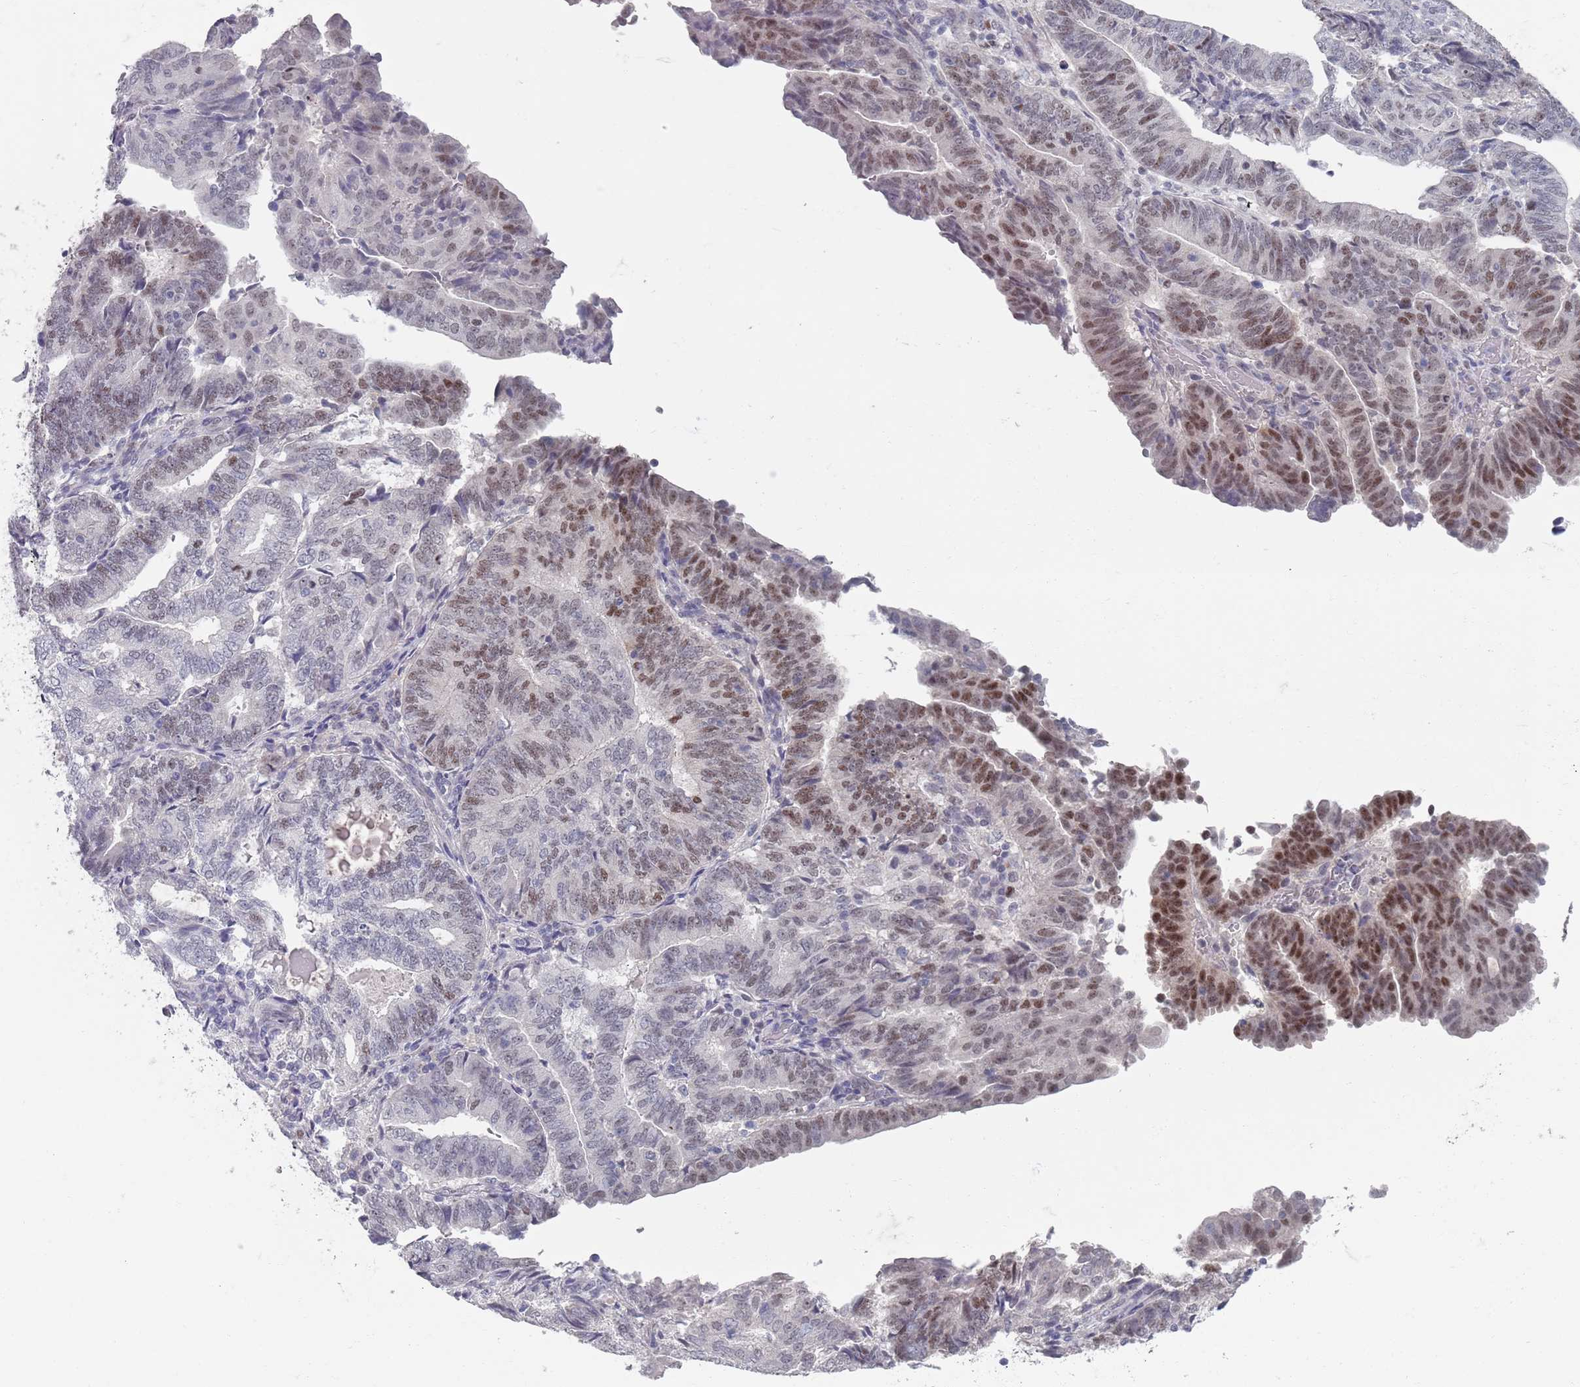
{"staining": {"intensity": "moderate", "quantity": "<25%", "location": "nuclear"}, "tissue": "endometrial cancer", "cell_type": "Tumor cells", "image_type": "cancer", "snomed": [{"axis": "morphology", "description": "Adenocarcinoma, NOS"}, {"axis": "topography", "description": "Endometrium"}], "caption": "Immunohistochemical staining of human endometrial cancer (adenocarcinoma) exhibits low levels of moderate nuclear staining in approximately <25% of tumor cells. The staining is performed using DAB (3,3'-diaminobenzidine) brown chromogen to label protein expression. The nuclei are counter-stained blue using hematoxylin.", "gene": "SAMD1", "patient": {"sex": "female", "age": 70}}